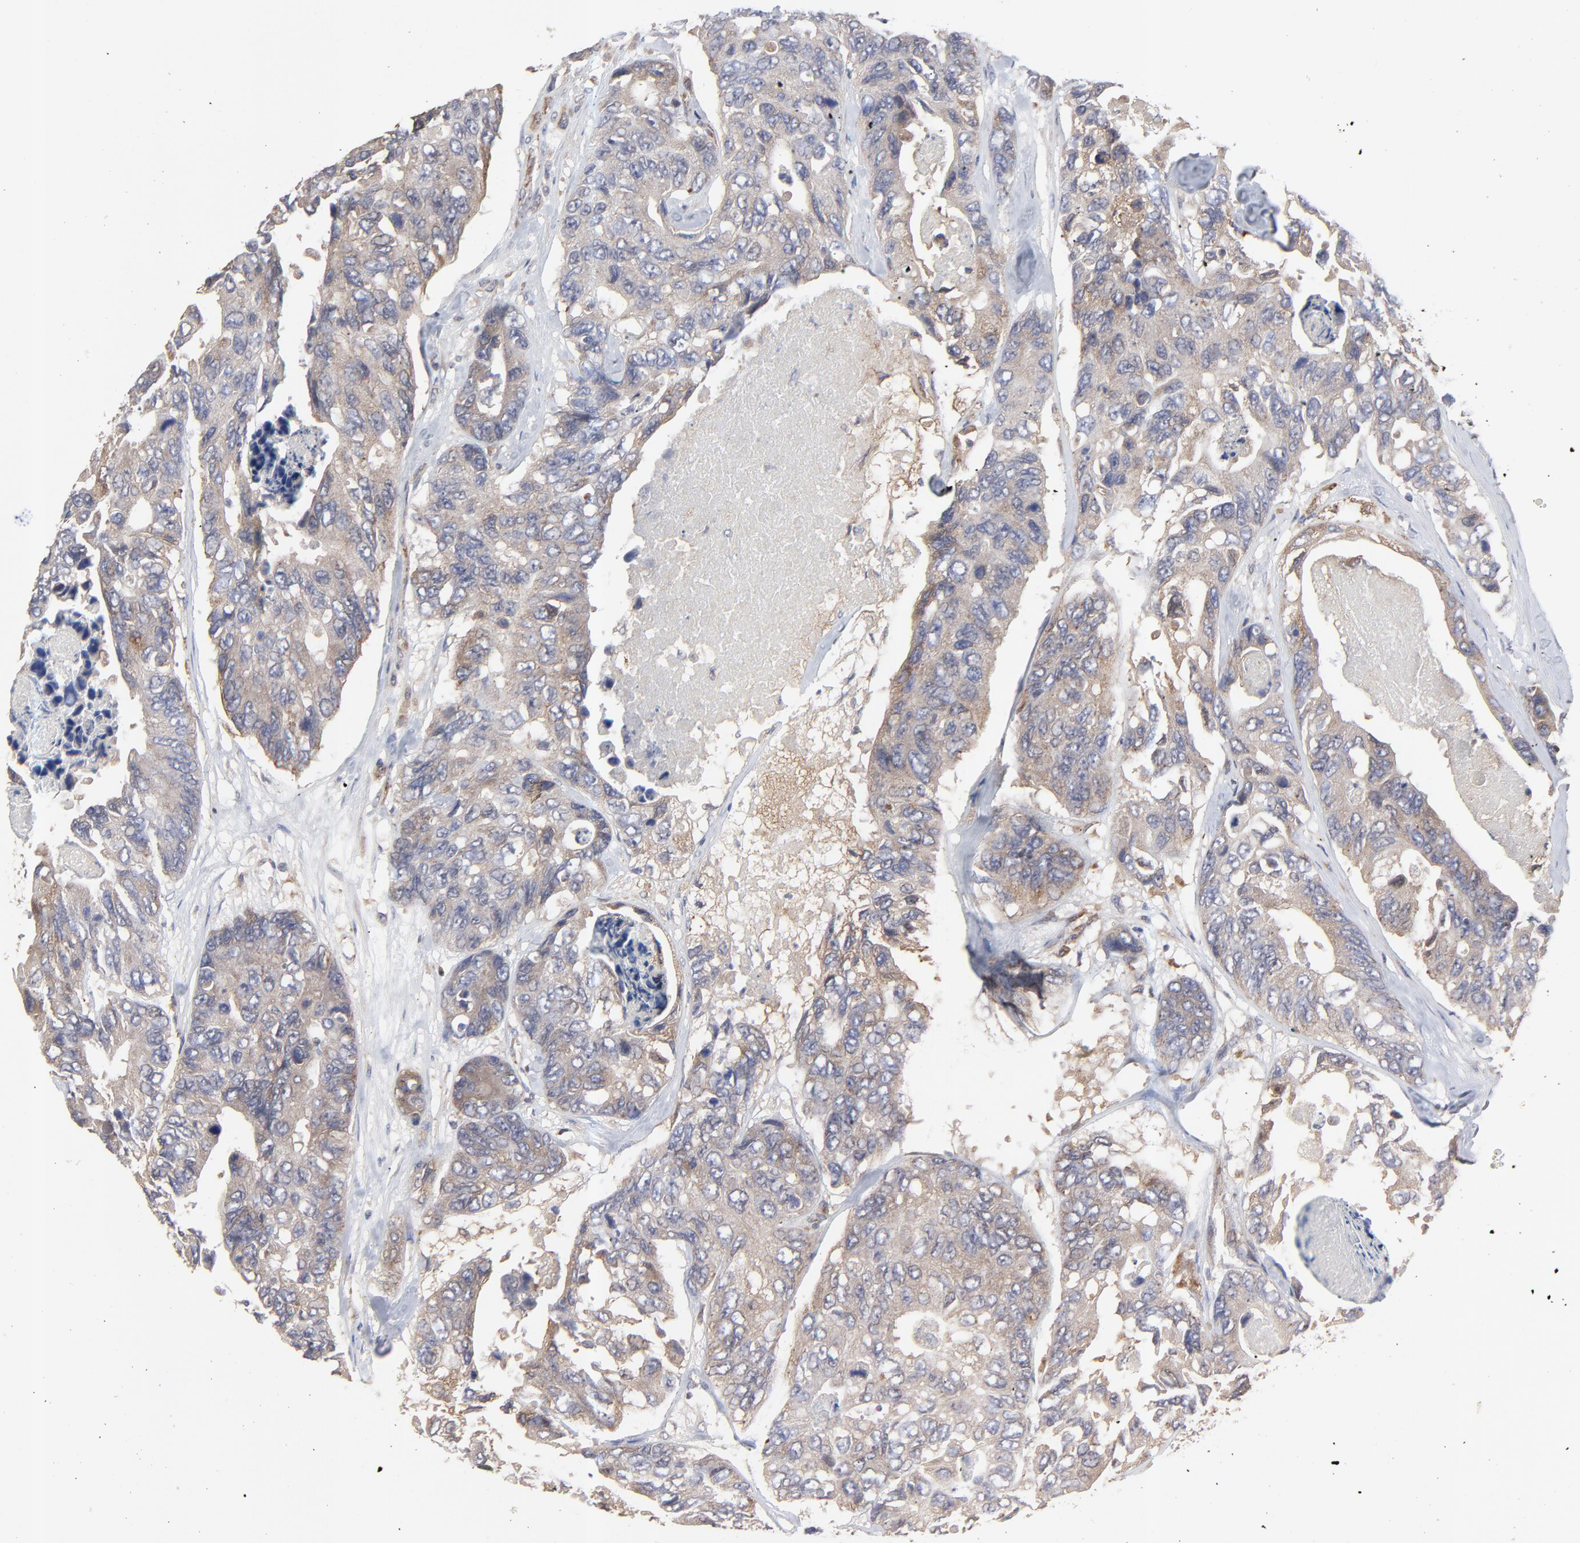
{"staining": {"intensity": "moderate", "quantity": ">75%", "location": "cytoplasmic/membranous"}, "tissue": "colorectal cancer", "cell_type": "Tumor cells", "image_type": "cancer", "snomed": [{"axis": "morphology", "description": "Adenocarcinoma, NOS"}, {"axis": "topography", "description": "Colon"}], "caption": "Protein analysis of colorectal cancer (adenocarcinoma) tissue shows moderate cytoplasmic/membranous expression in approximately >75% of tumor cells.", "gene": "RAB9A", "patient": {"sex": "female", "age": 86}}